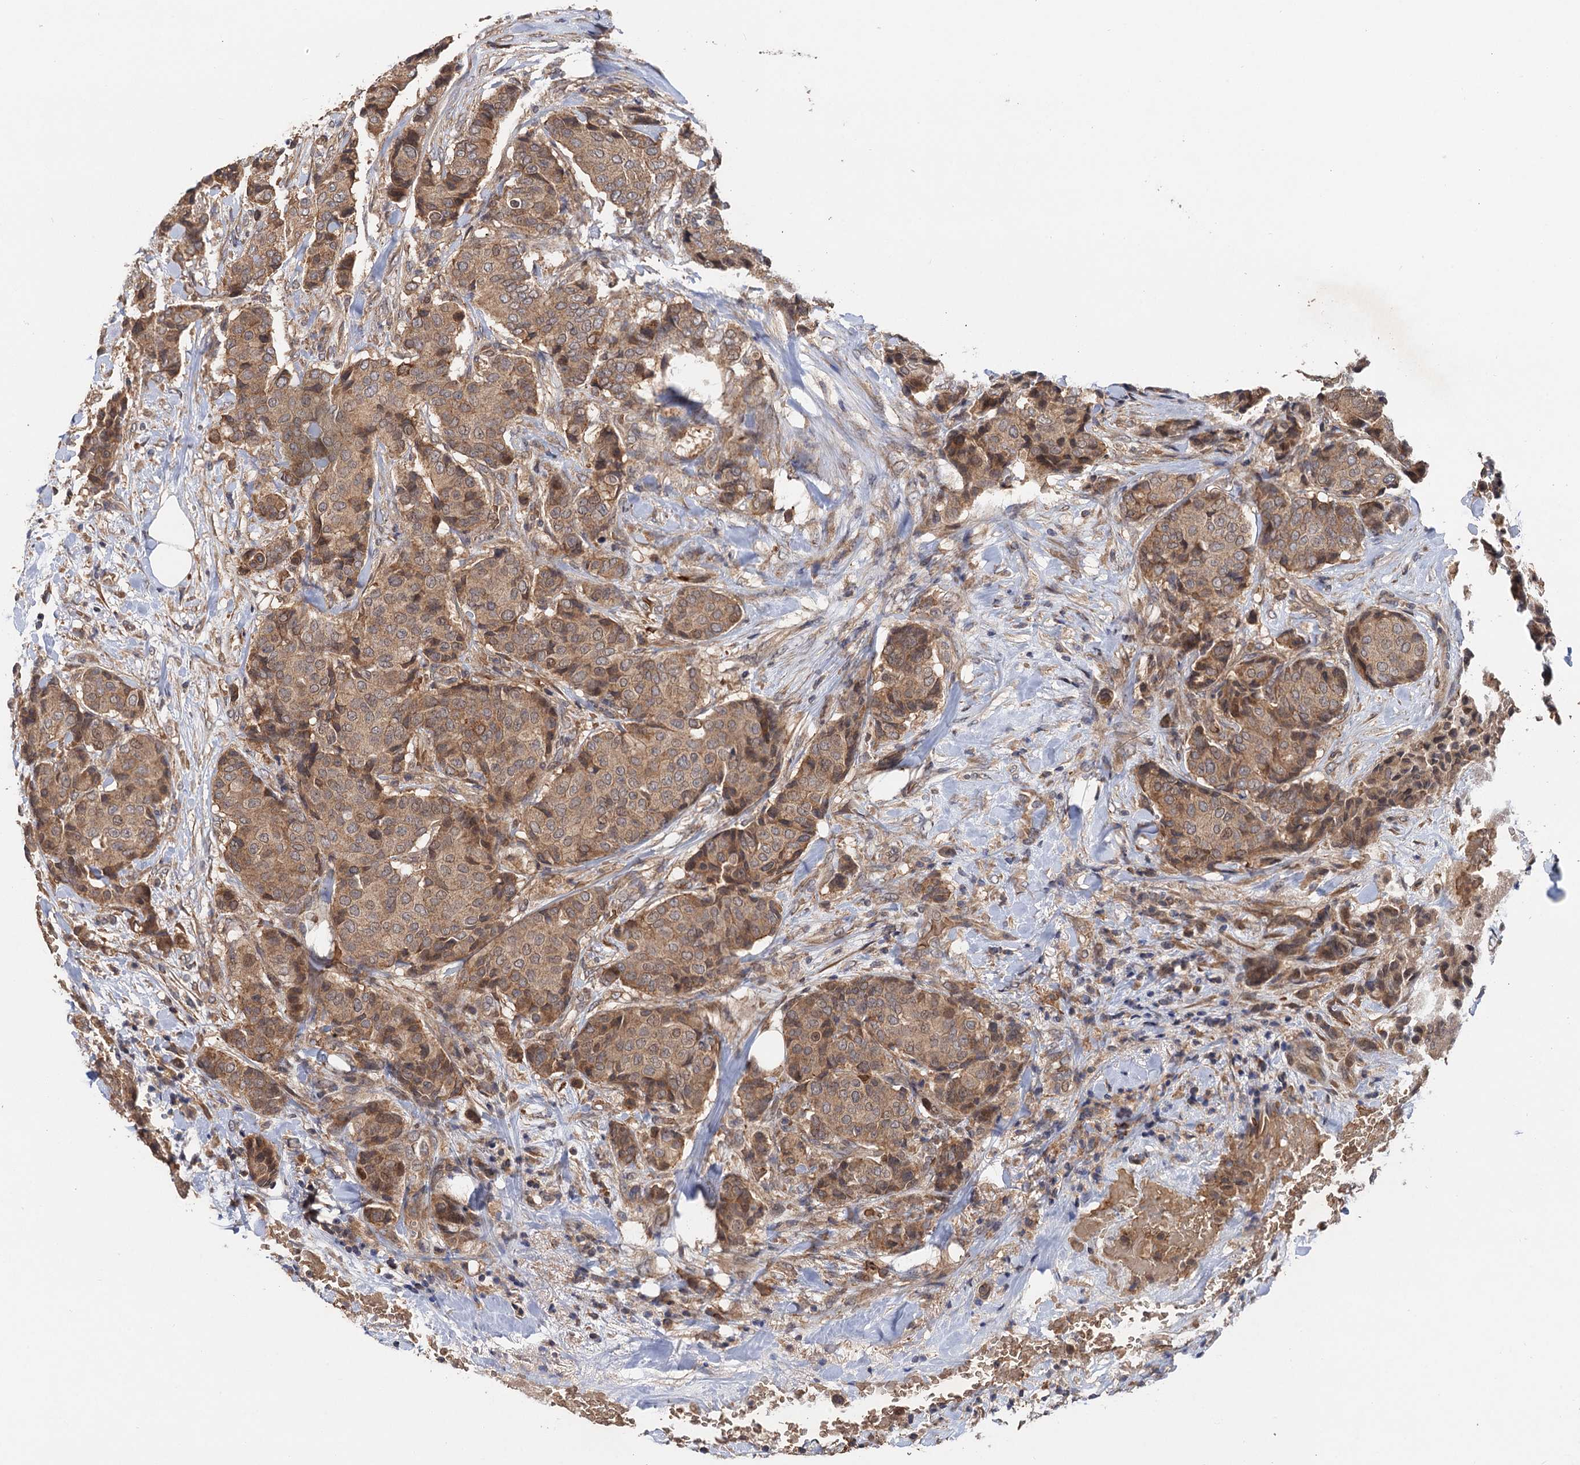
{"staining": {"intensity": "moderate", "quantity": ">75%", "location": "cytoplasmic/membranous"}, "tissue": "breast cancer", "cell_type": "Tumor cells", "image_type": "cancer", "snomed": [{"axis": "morphology", "description": "Duct carcinoma"}, {"axis": "topography", "description": "Breast"}], "caption": "Human breast infiltrating ductal carcinoma stained with a protein marker demonstrates moderate staining in tumor cells.", "gene": "SNX32", "patient": {"sex": "female", "age": 75}}